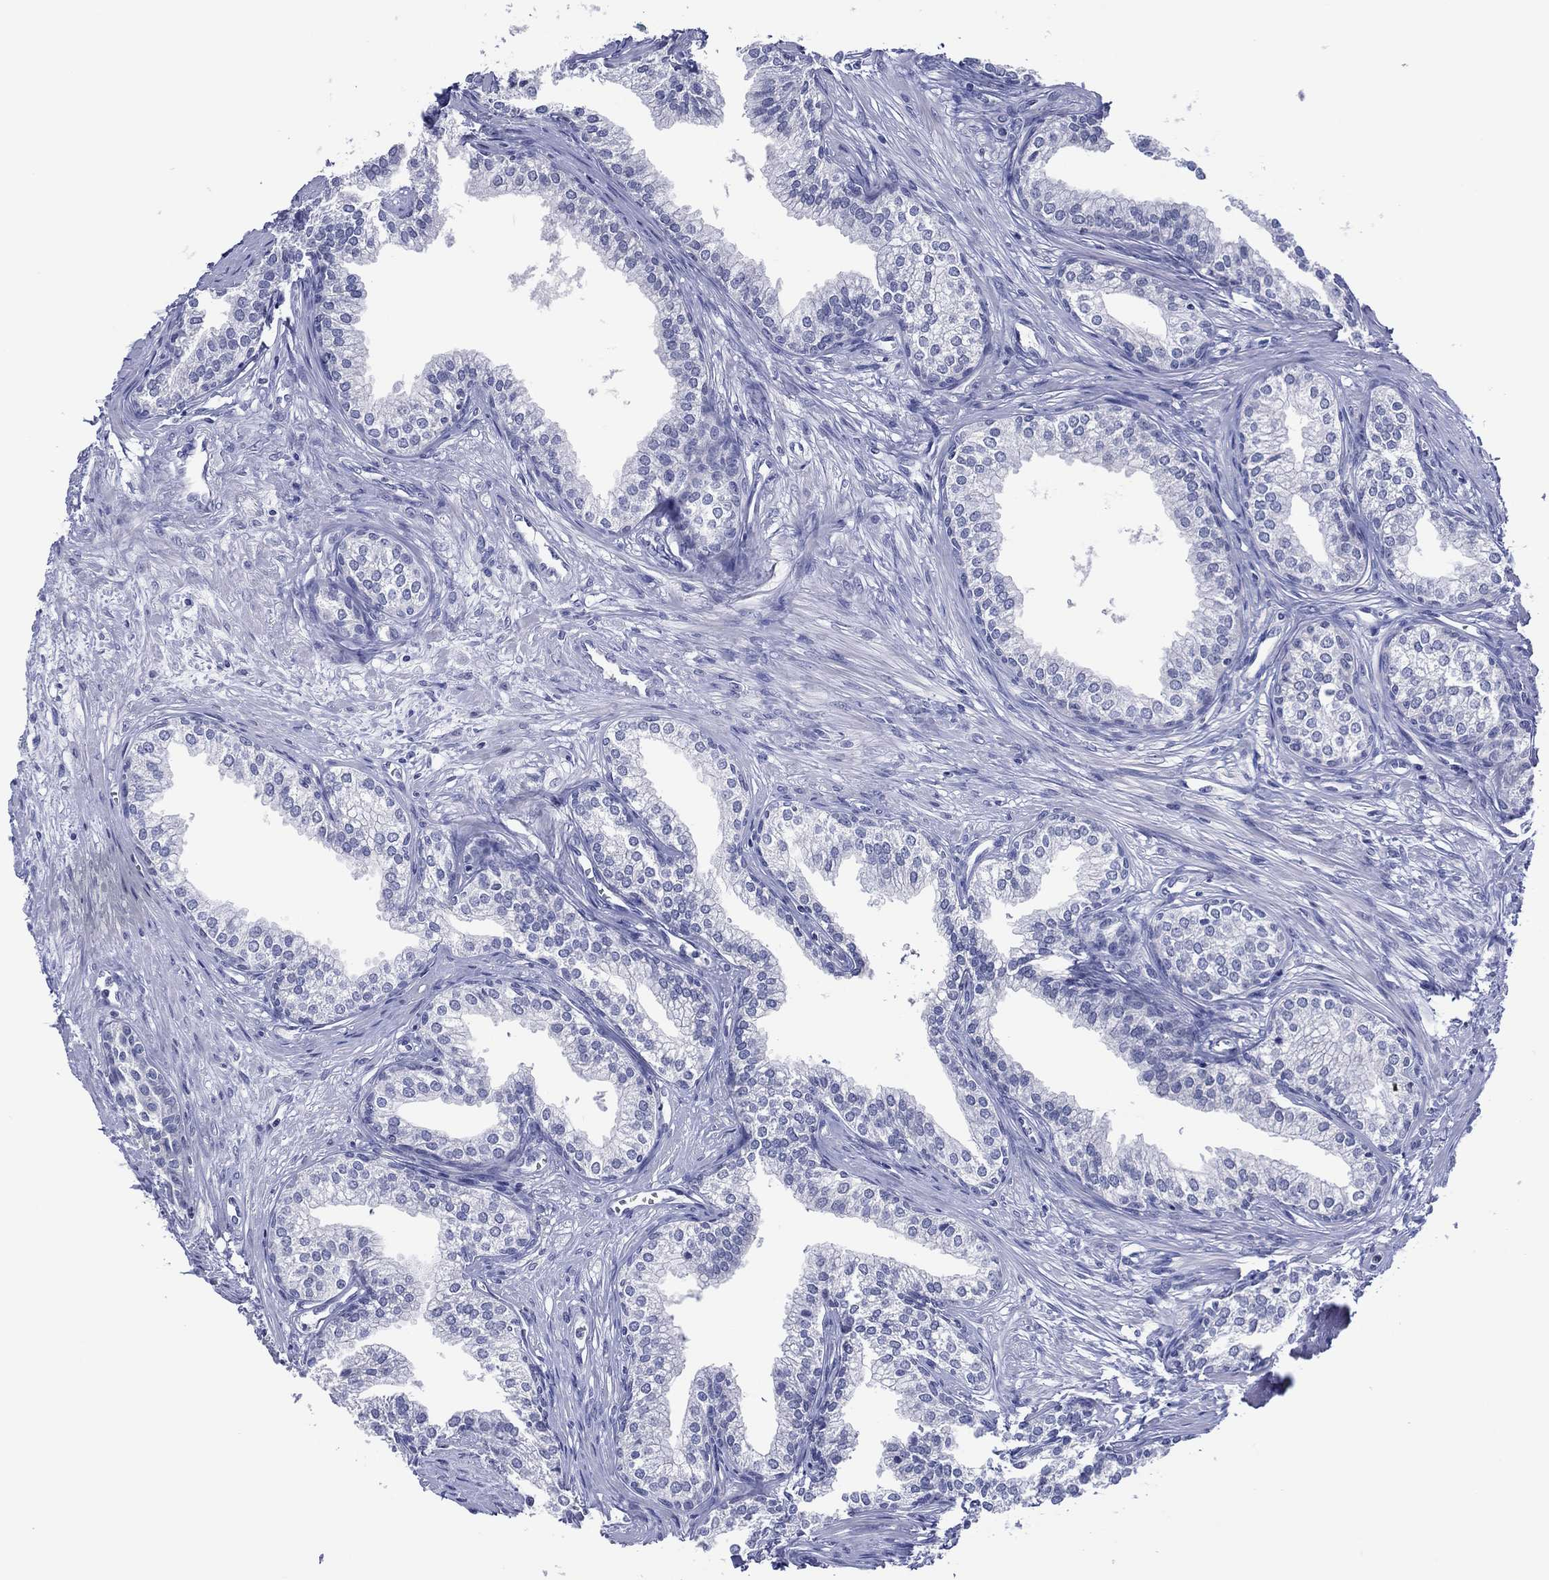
{"staining": {"intensity": "negative", "quantity": "none", "location": "none"}, "tissue": "prostate", "cell_type": "Glandular cells", "image_type": "normal", "snomed": [{"axis": "morphology", "description": "Normal tissue, NOS"}, {"axis": "topography", "description": "Prostate"}], "caption": "Glandular cells show no significant protein staining in normal prostate. Nuclei are stained in blue.", "gene": "TRIM31", "patient": {"sex": "male", "age": 65}}